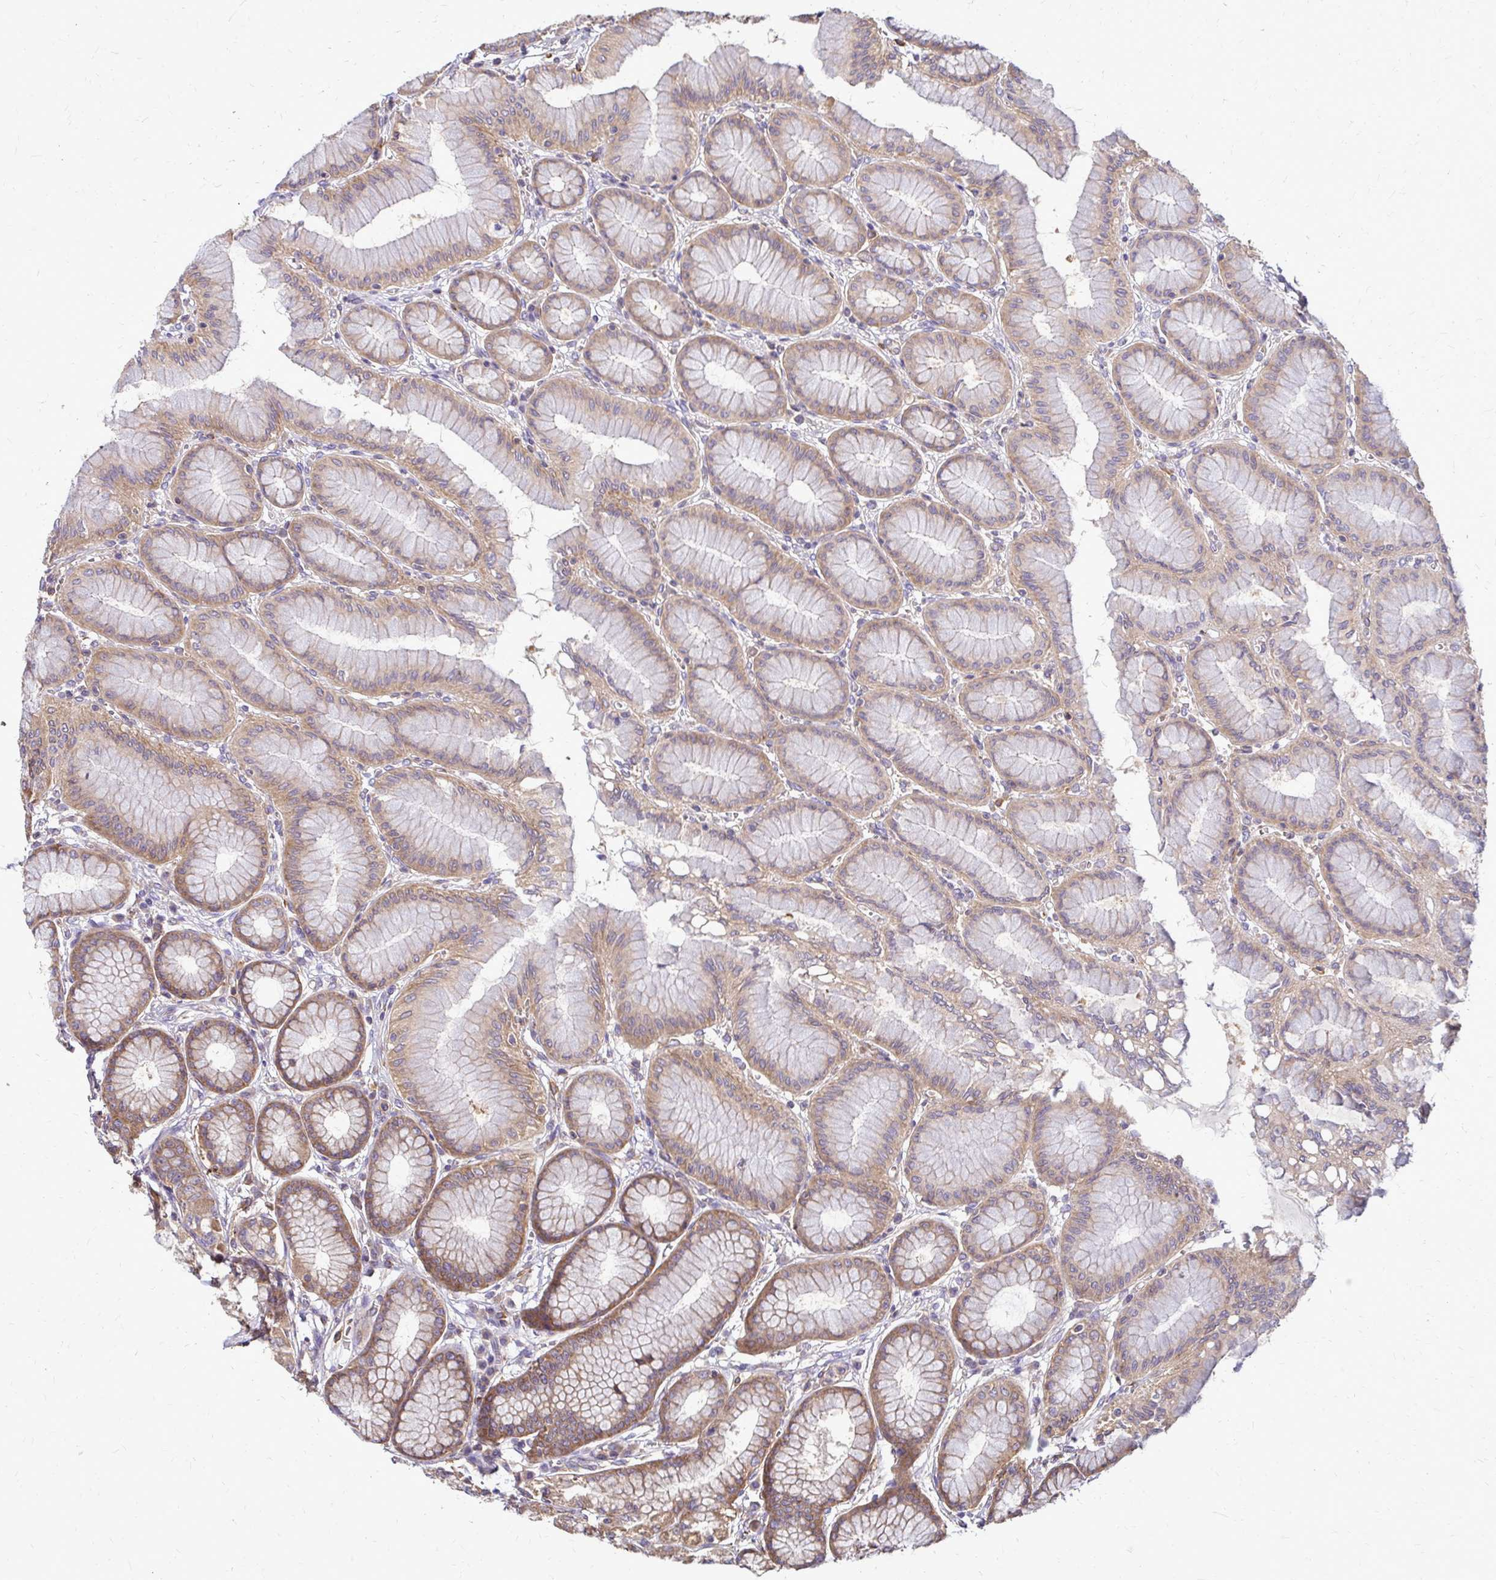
{"staining": {"intensity": "moderate", "quantity": "25%-75%", "location": "cytoplasmic/membranous"}, "tissue": "stomach", "cell_type": "Glandular cells", "image_type": "normal", "snomed": [{"axis": "morphology", "description": "Normal tissue, NOS"}, {"axis": "topography", "description": "Stomach"}, {"axis": "topography", "description": "Stomach, lower"}], "caption": "Glandular cells demonstrate moderate cytoplasmic/membranous expression in about 25%-75% of cells in normal stomach.", "gene": "FMR1", "patient": {"sex": "male", "age": 76}}